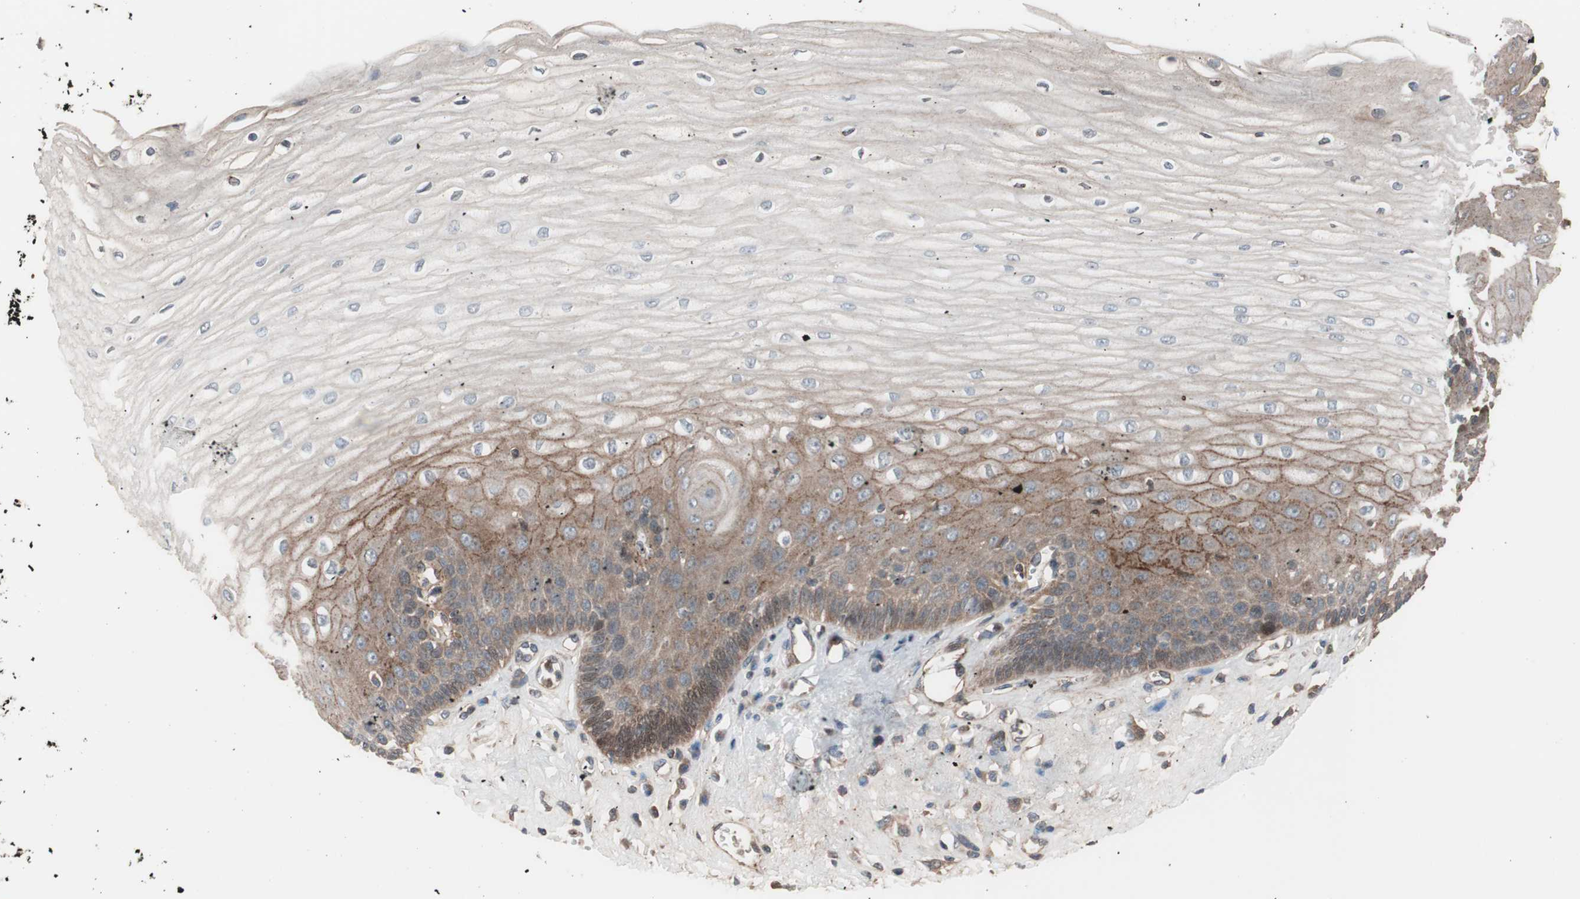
{"staining": {"intensity": "moderate", "quantity": "25%-75%", "location": "cytoplasmic/membranous"}, "tissue": "esophagus", "cell_type": "Squamous epithelial cells", "image_type": "normal", "snomed": [{"axis": "morphology", "description": "Normal tissue, NOS"}, {"axis": "morphology", "description": "Squamous cell carcinoma, NOS"}, {"axis": "topography", "description": "Esophagus"}], "caption": "Moderate cytoplasmic/membranous staining for a protein is present in about 25%-75% of squamous epithelial cells of benign esophagus using immunohistochemistry (IHC).", "gene": "SDC4", "patient": {"sex": "male", "age": 65}}